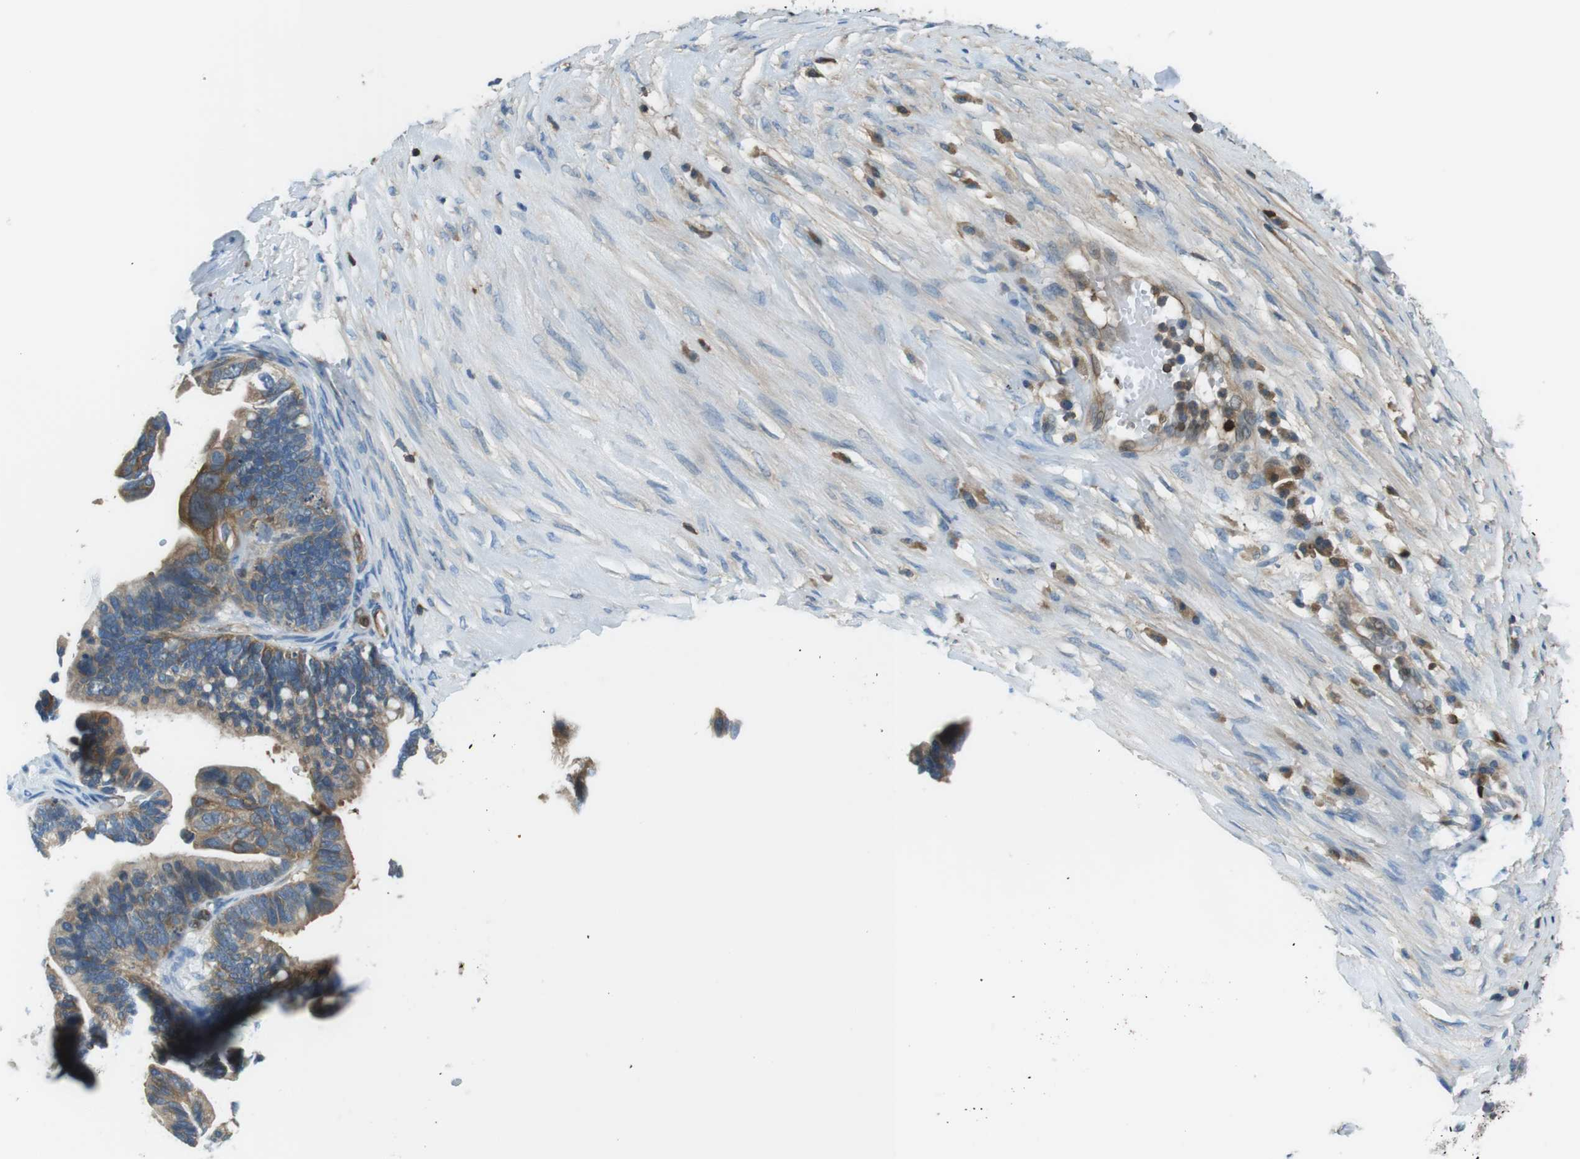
{"staining": {"intensity": "moderate", "quantity": ">75%", "location": "cytoplasmic/membranous"}, "tissue": "ovarian cancer", "cell_type": "Tumor cells", "image_type": "cancer", "snomed": [{"axis": "morphology", "description": "Cystadenocarcinoma, serous, NOS"}, {"axis": "topography", "description": "Ovary"}], "caption": "DAB immunohistochemical staining of human ovarian cancer demonstrates moderate cytoplasmic/membranous protein staining in approximately >75% of tumor cells.", "gene": "TES", "patient": {"sex": "female", "age": 56}}